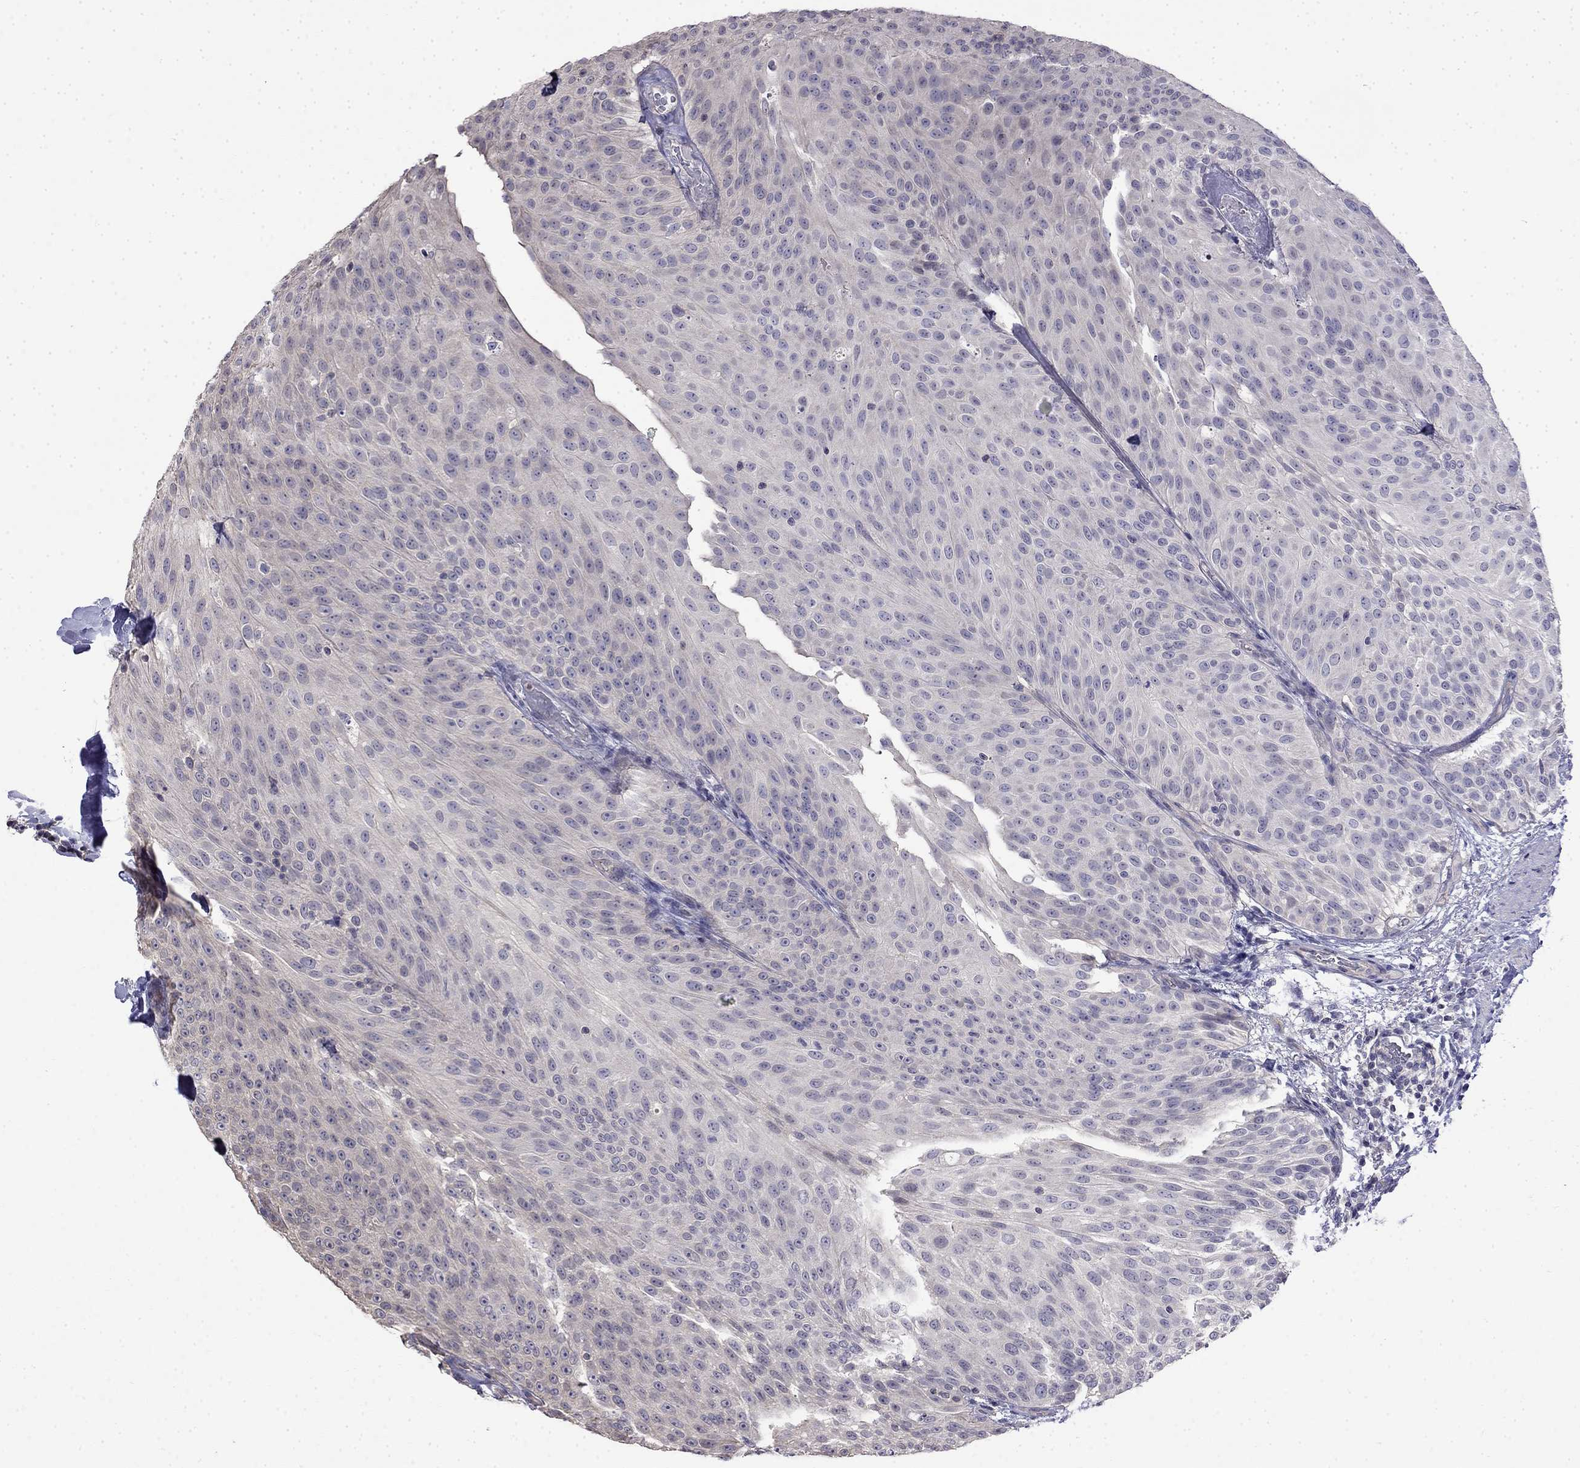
{"staining": {"intensity": "negative", "quantity": "none", "location": "none"}, "tissue": "urothelial cancer", "cell_type": "Tumor cells", "image_type": "cancer", "snomed": [{"axis": "morphology", "description": "Urothelial carcinoma, Low grade"}, {"axis": "topography", "description": "Urinary bladder"}], "caption": "DAB (3,3'-diaminobenzidine) immunohistochemical staining of human urothelial cancer shows no significant staining in tumor cells.", "gene": "GUCA1B", "patient": {"sex": "male", "age": 78}}